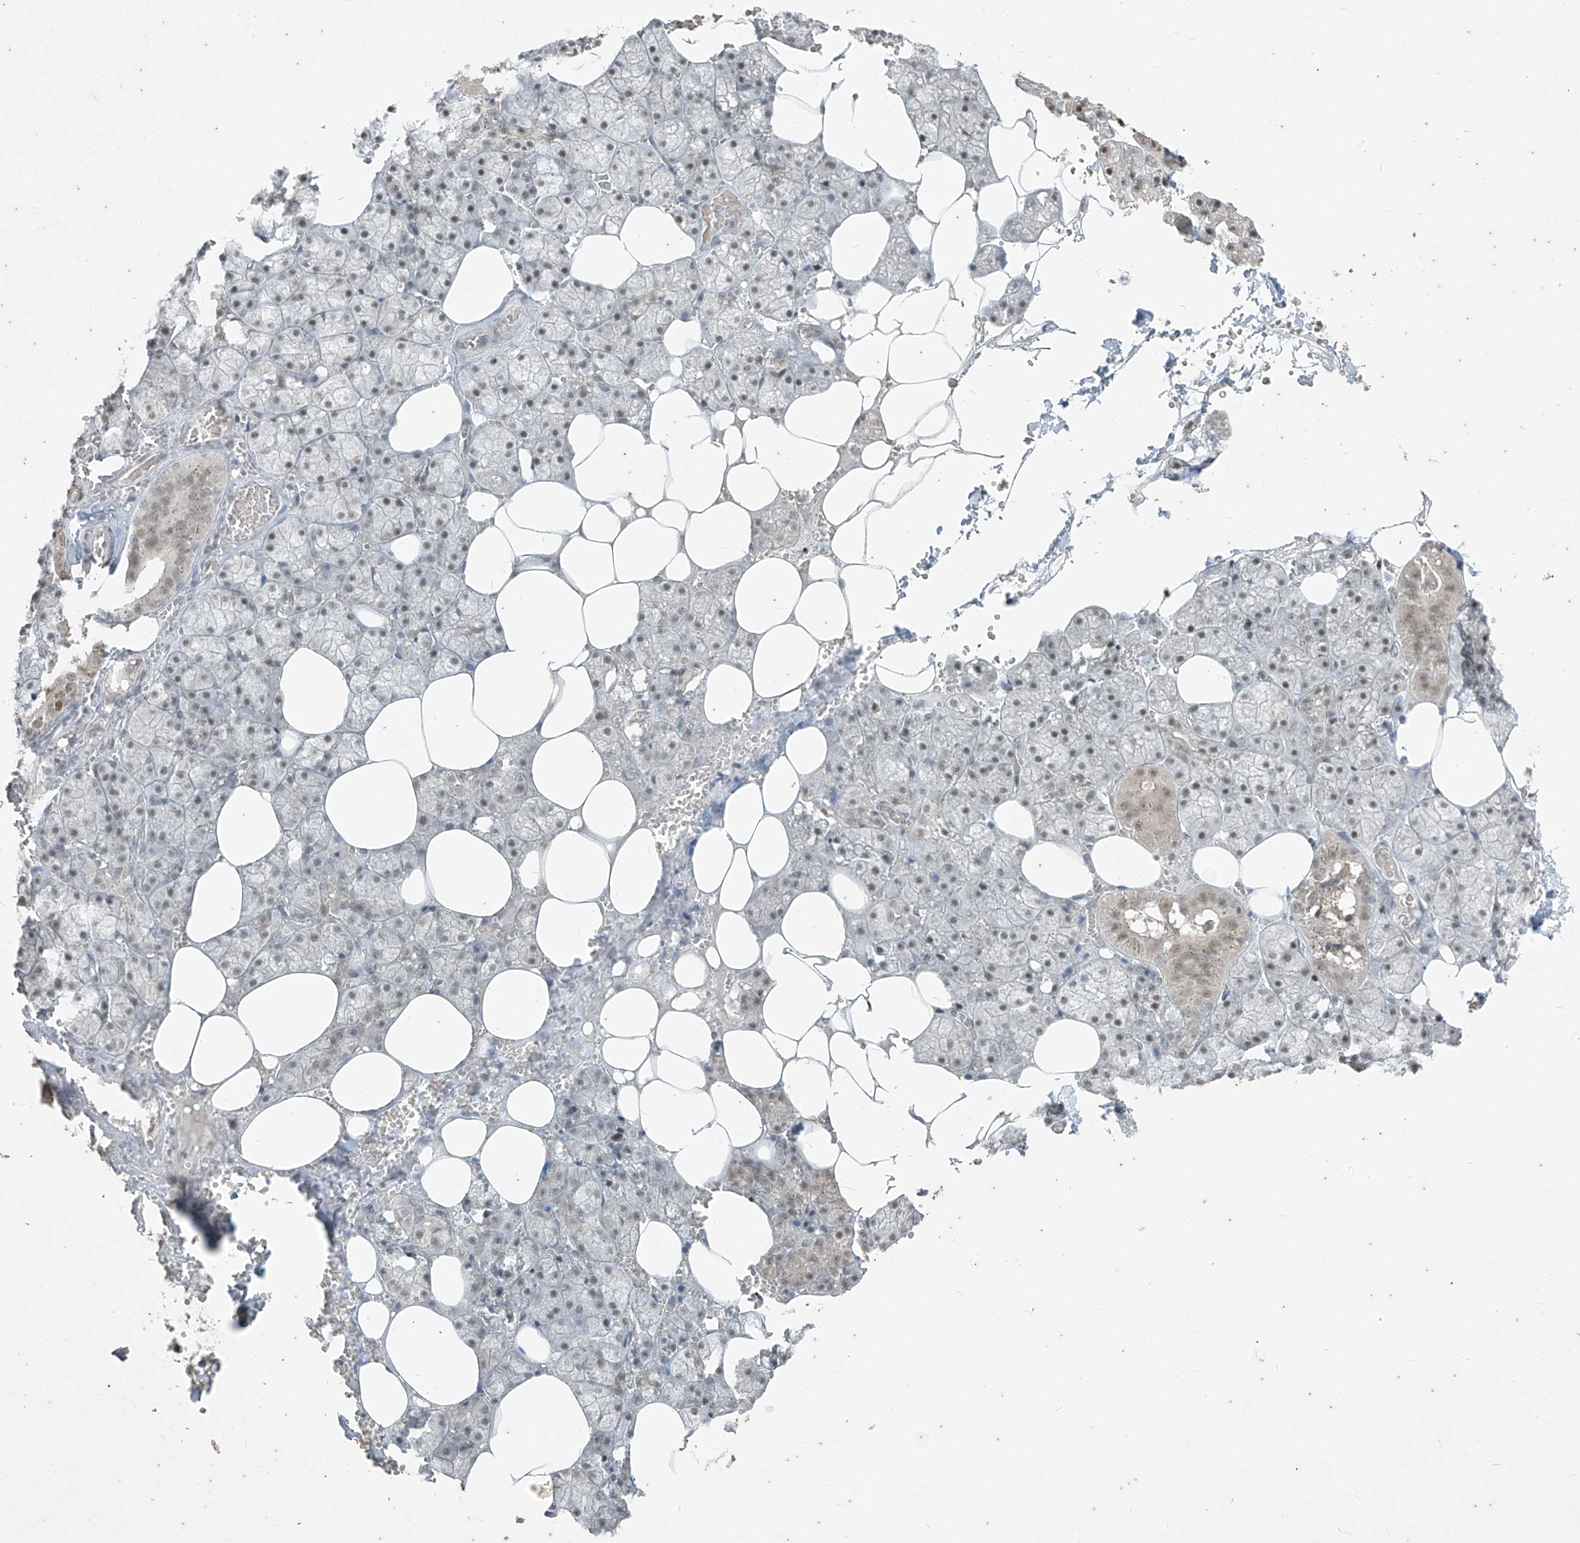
{"staining": {"intensity": "moderate", "quantity": "25%-75%", "location": "nuclear"}, "tissue": "salivary gland", "cell_type": "Glandular cells", "image_type": "normal", "snomed": [{"axis": "morphology", "description": "Normal tissue, NOS"}, {"axis": "topography", "description": "Salivary gland"}], "caption": "IHC histopathology image of benign salivary gland: salivary gland stained using IHC displays medium levels of moderate protein expression localized specifically in the nuclear of glandular cells, appearing as a nuclear brown color.", "gene": "ZNF354B", "patient": {"sex": "male", "age": 62}}